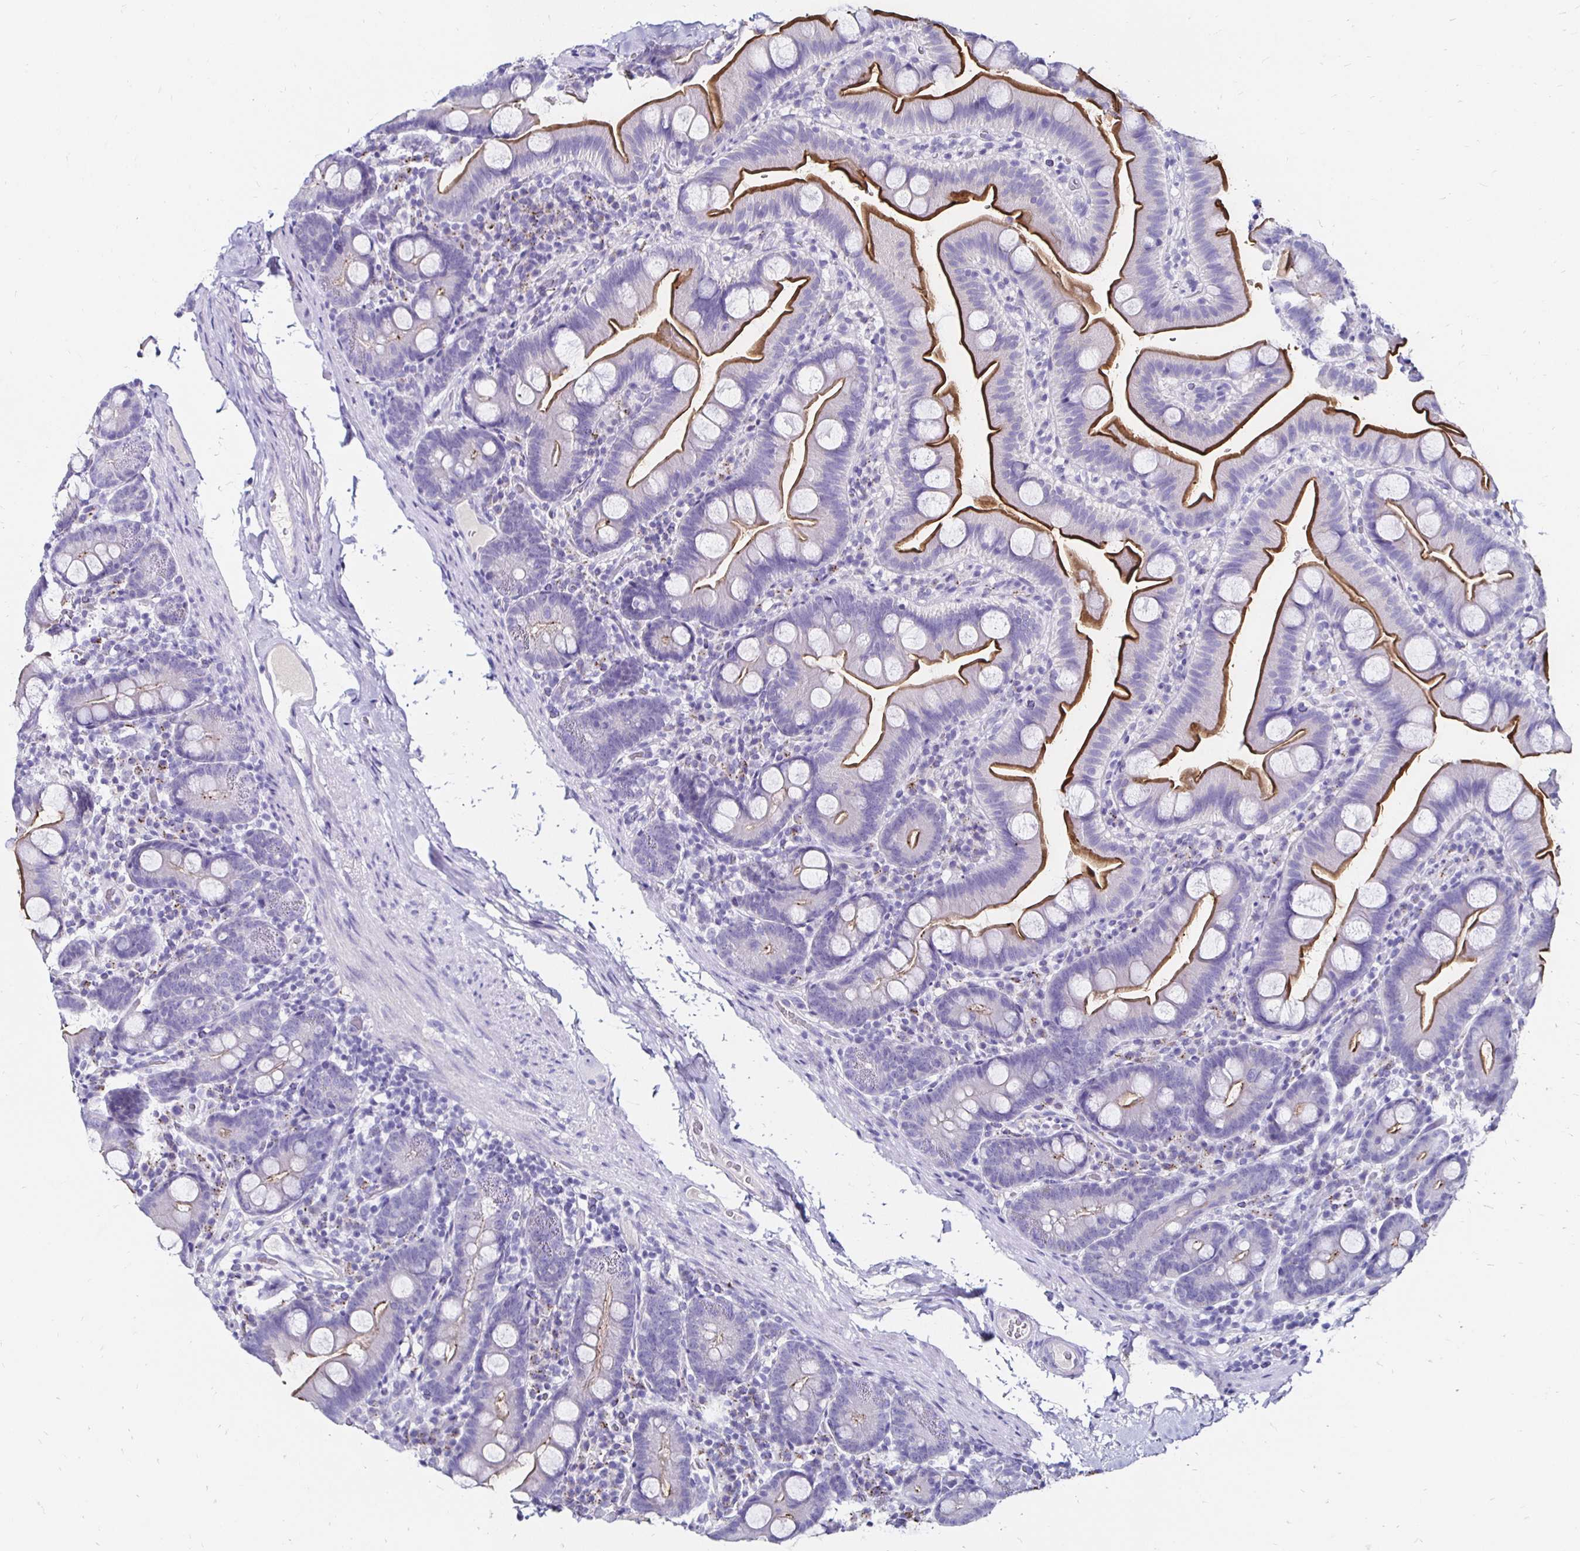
{"staining": {"intensity": "strong", "quantity": "25%-75%", "location": "cytoplasmic/membranous"}, "tissue": "small intestine", "cell_type": "Glandular cells", "image_type": "normal", "snomed": [{"axis": "morphology", "description": "Normal tissue, NOS"}, {"axis": "topography", "description": "Small intestine"}], "caption": "Small intestine stained with DAB (3,3'-diaminobenzidine) immunohistochemistry (IHC) demonstrates high levels of strong cytoplasmic/membranous positivity in approximately 25%-75% of glandular cells. (IHC, brightfield microscopy, high magnification).", "gene": "KCNT1", "patient": {"sex": "female", "age": 68}}